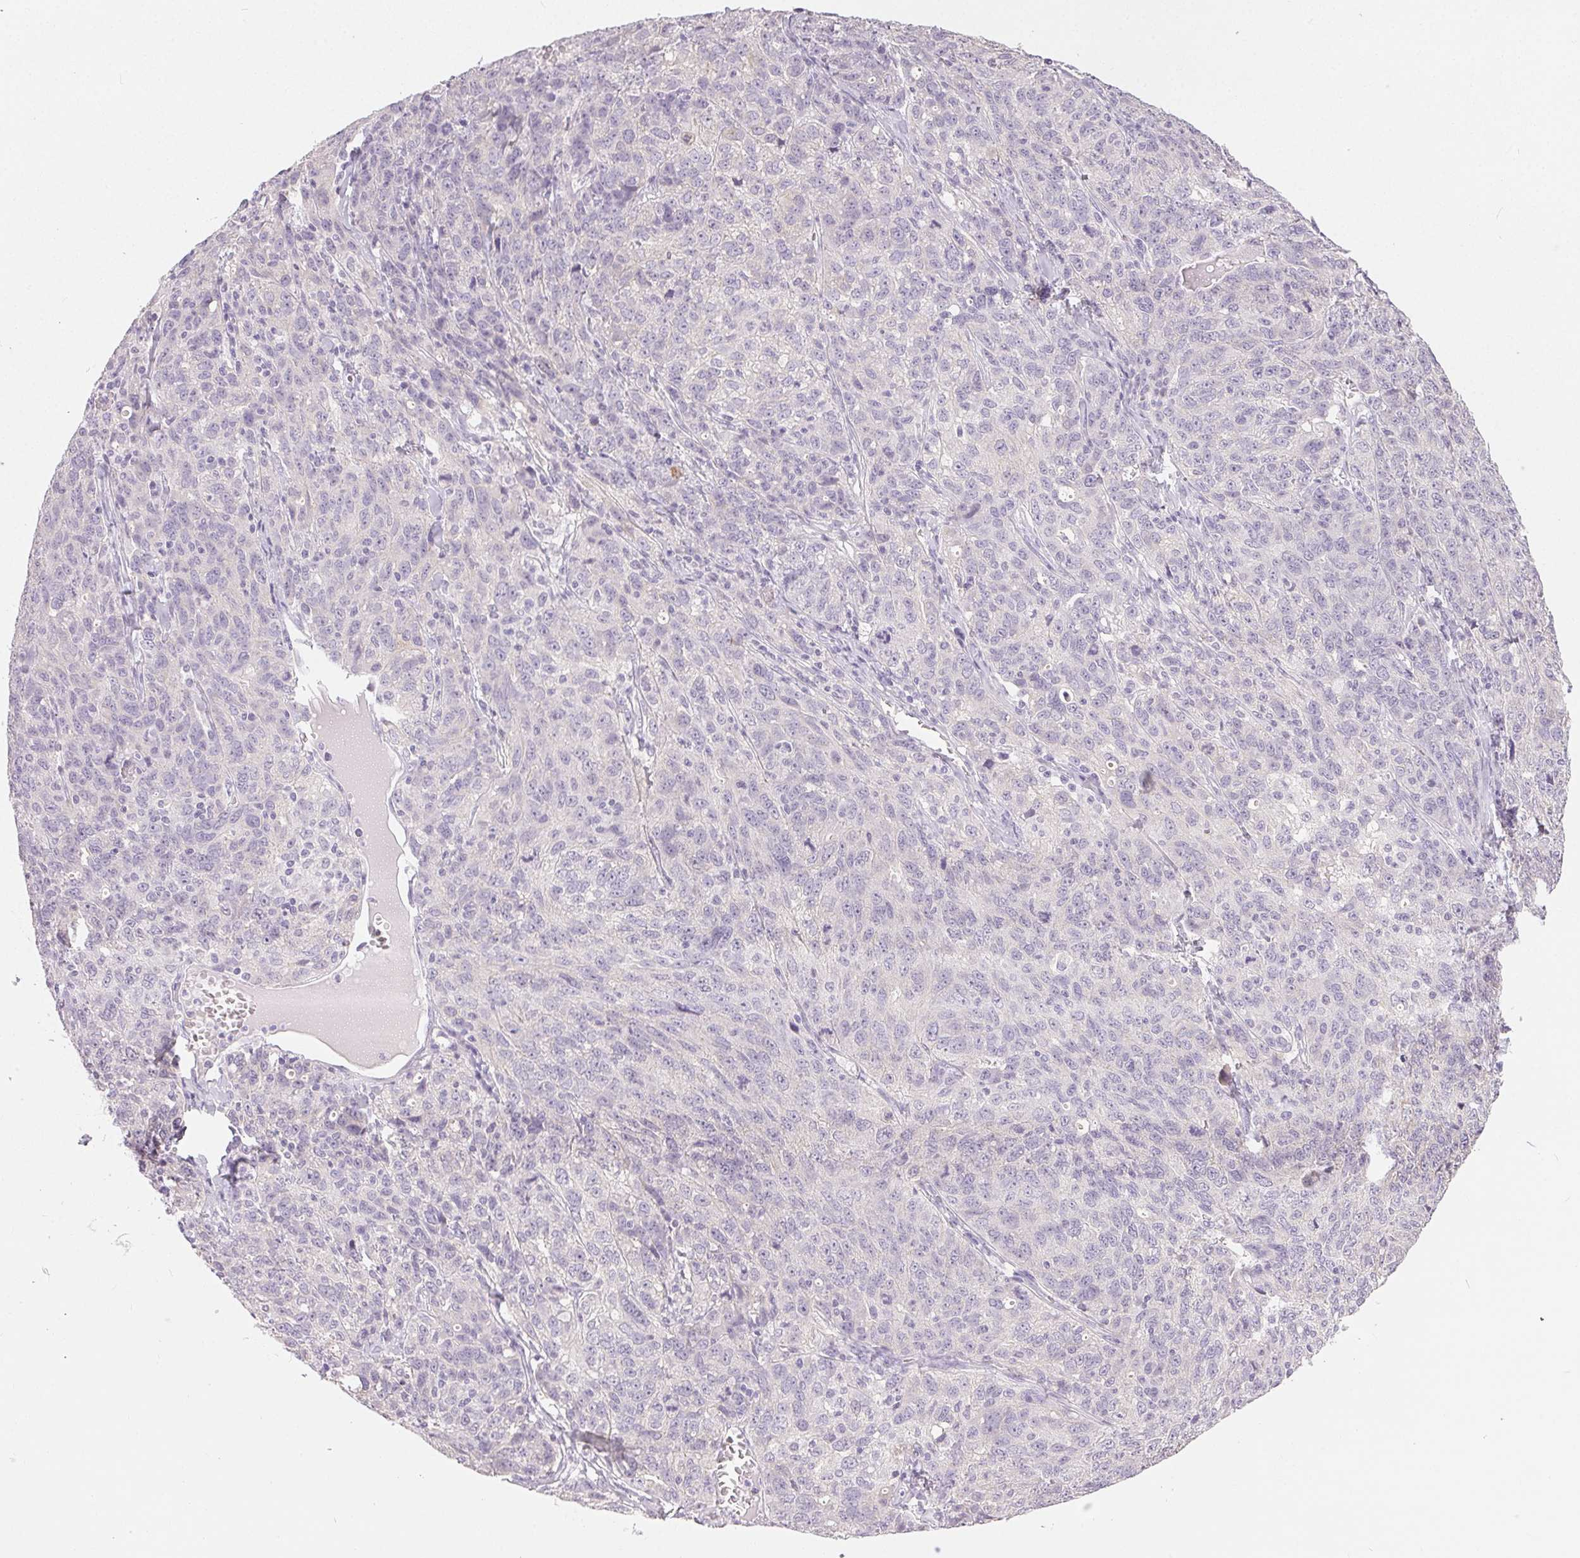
{"staining": {"intensity": "negative", "quantity": "none", "location": "none"}, "tissue": "ovarian cancer", "cell_type": "Tumor cells", "image_type": "cancer", "snomed": [{"axis": "morphology", "description": "Cystadenocarcinoma, serous, NOS"}, {"axis": "topography", "description": "Ovary"}], "caption": "A photomicrograph of ovarian cancer stained for a protein demonstrates no brown staining in tumor cells.", "gene": "SFTPD", "patient": {"sex": "female", "age": 71}}